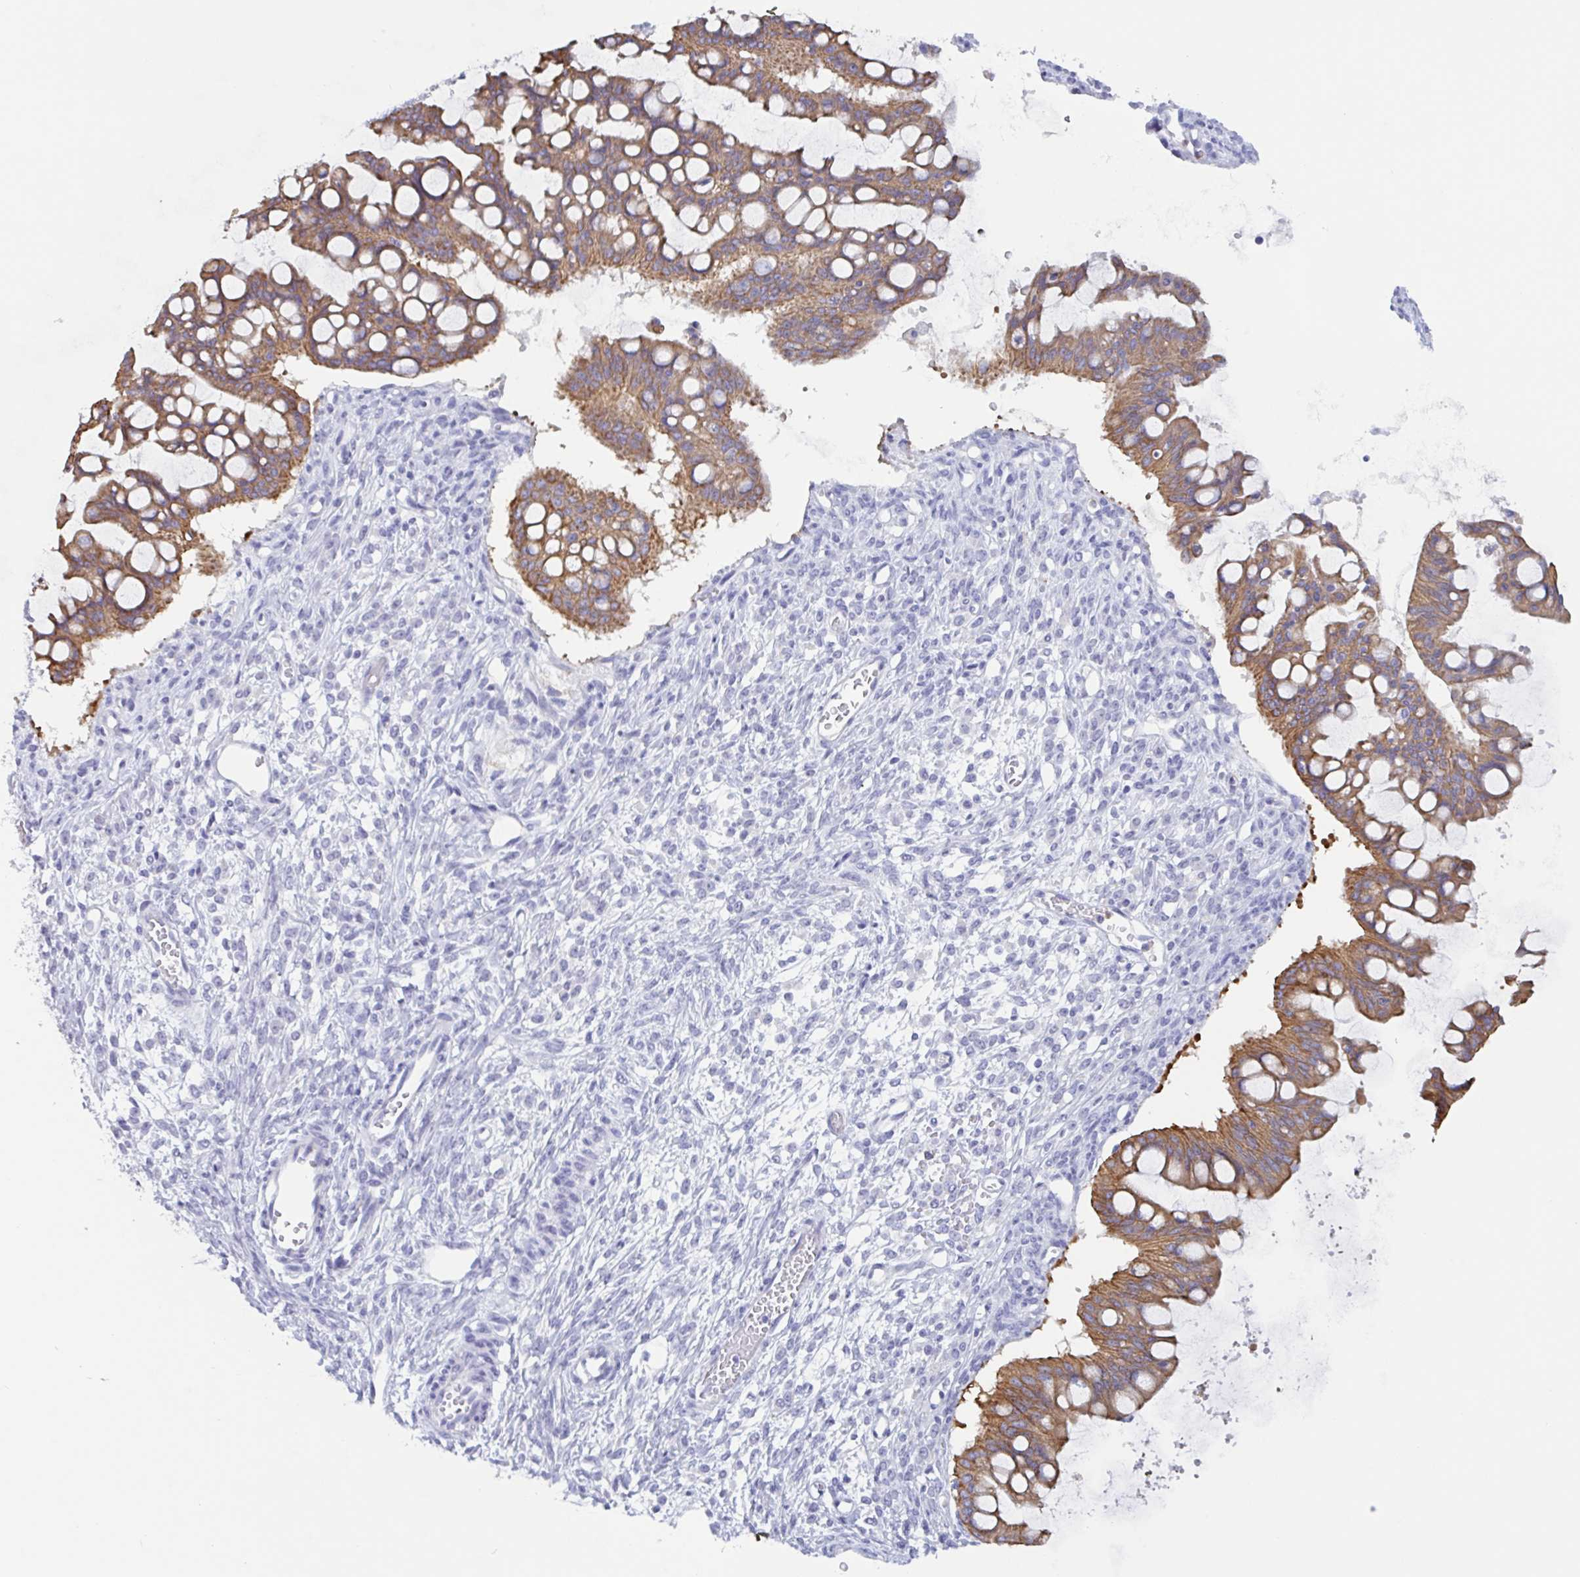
{"staining": {"intensity": "moderate", "quantity": ">75%", "location": "cytoplasmic/membranous"}, "tissue": "ovarian cancer", "cell_type": "Tumor cells", "image_type": "cancer", "snomed": [{"axis": "morphology", "description": "Cystadenocarcinoma, mucinous, NOS"}, {"axis": "topography", "description": "Ovary"}], "caption": "A medium amount of moderate cytoplasmic/membranous positivity is identified in approximately >75% of tumor cells in ovarian cancer (mucinous cystadenocarcinoma) tissue.", "gene": "DTWD2", "patient": {"sex": "female", "age": 73}}